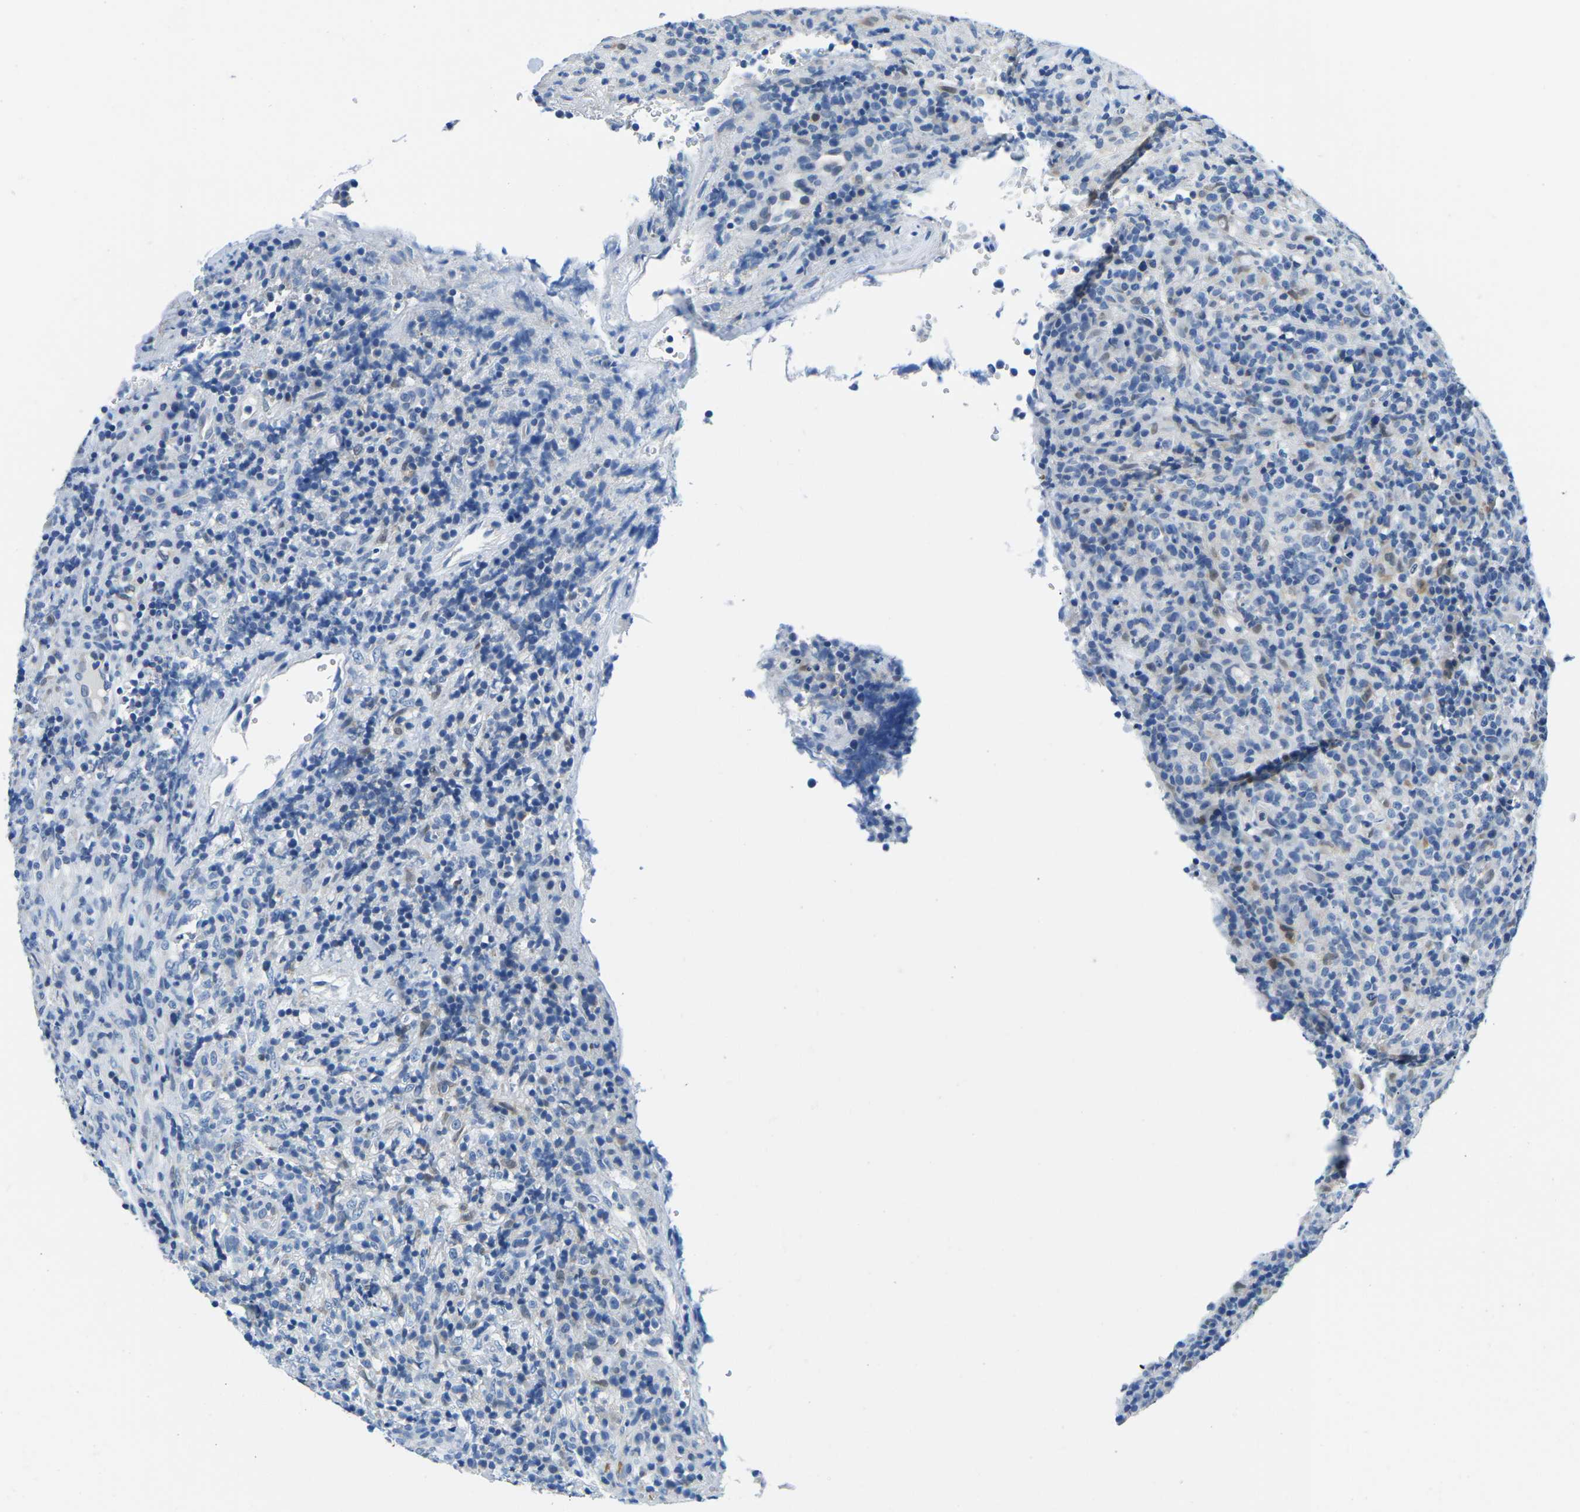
{"staining": {"intensity": "negative", "quantity": "none", "location": "none"}, "tissue": "lymphoma", "cell_type": "Tumor cells", "image_type": "cancer", "snomed": [{"axis": "morphology", "description": "Malignant lymphoma, non-Hodgkin's type, High grade"}, {"axis": "topography", "description": "Lymph node"}], "caption": "The image shows no staining of tumor cells in lymphoma. (DAB immunohistochemistry (IHC) with hematoxylin counter stain).", "gene": "TM6SF1", "patient": {"sex": "female", "age": 76}}